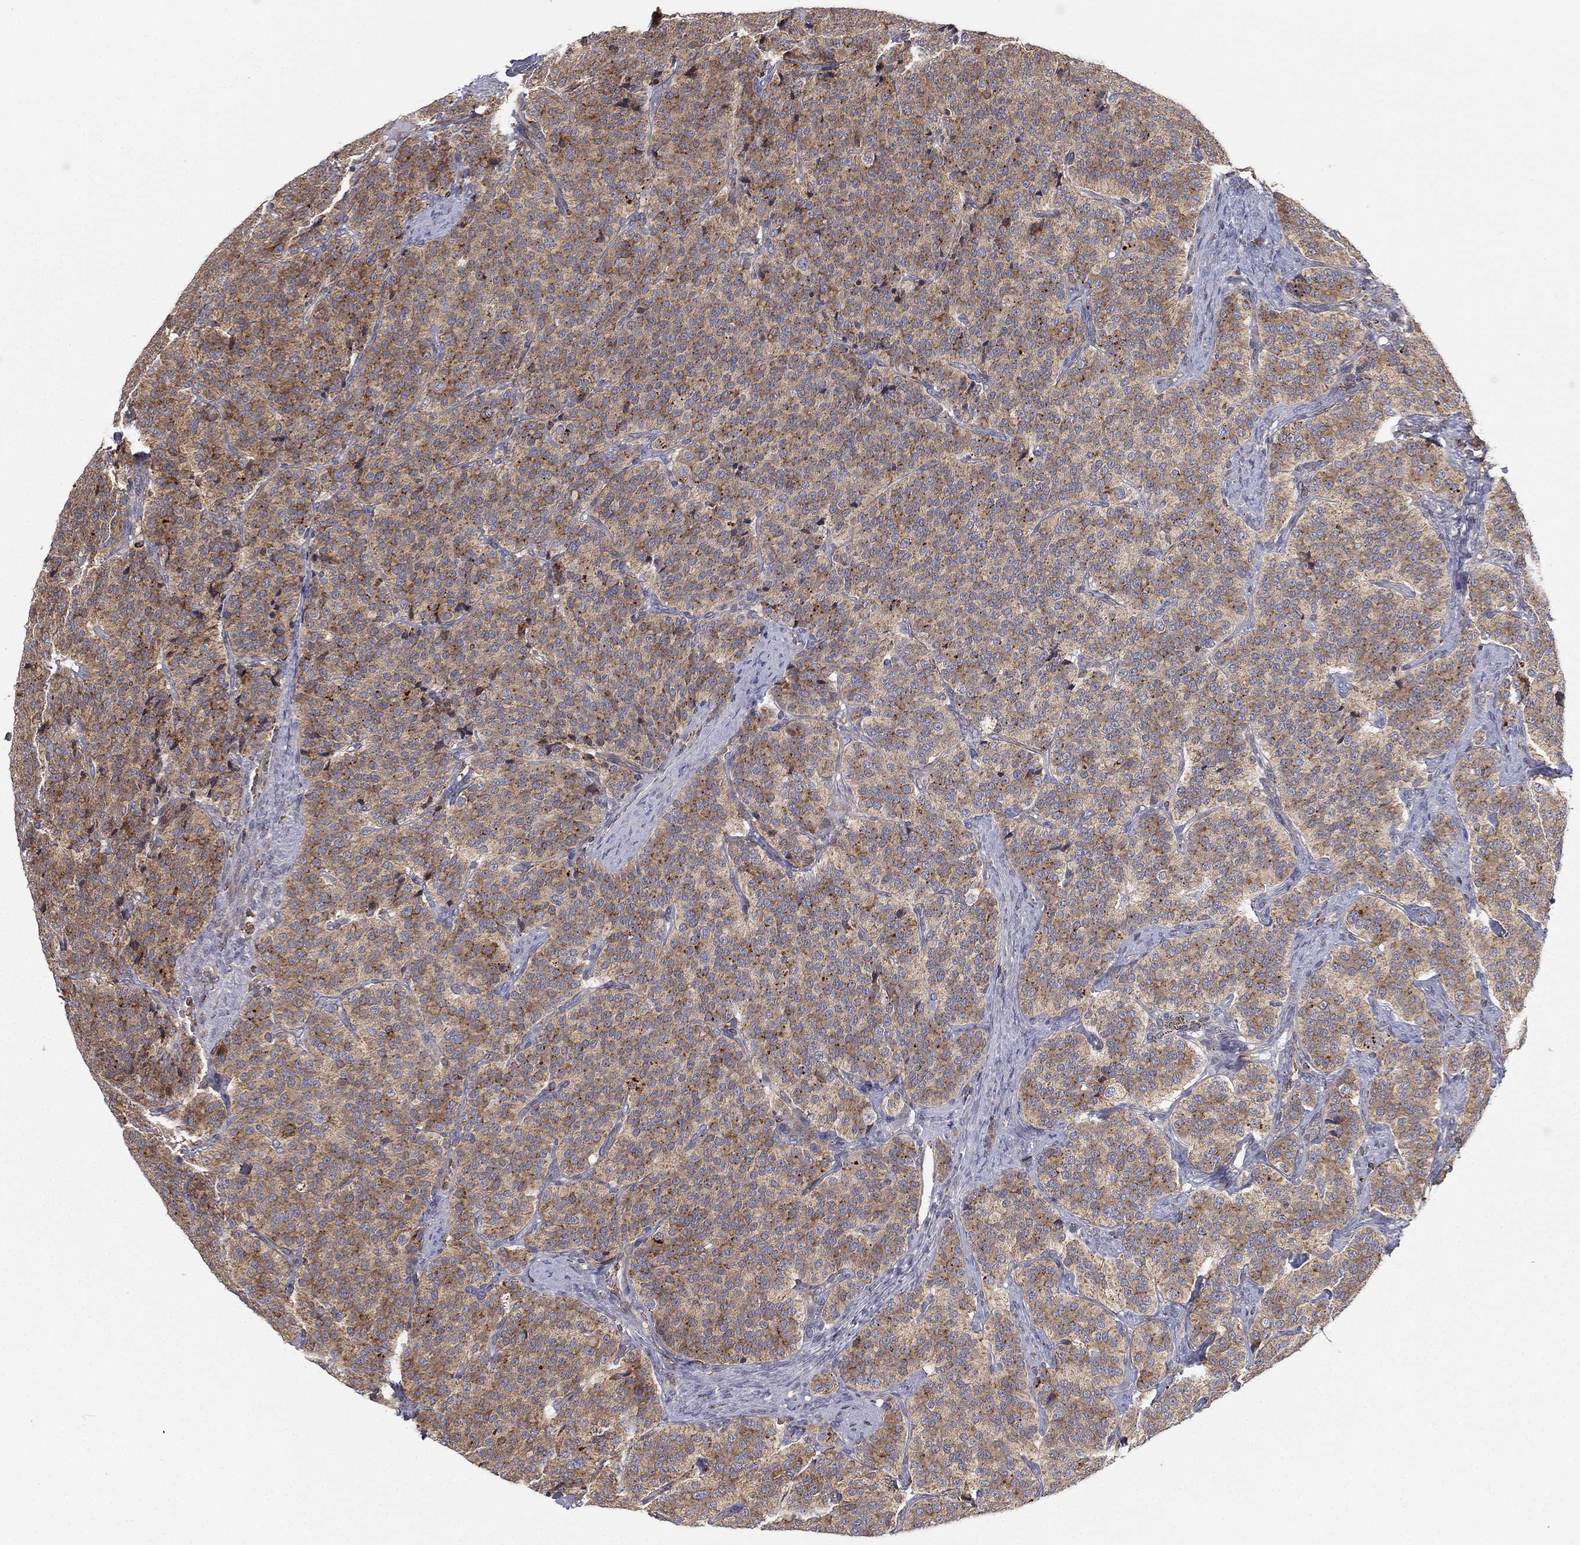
{"staining": {"intensity": "weak", "quantity": "25%-75%", "location": "cytoplasmic/membranous"}, "tissue": "carcinoid", "cell_type": "Tumor cells", "image_type": "cancer", "snomed": [{"axis": "morphology", "description": "Carcinoid, malignant, NOS"}, {"axis": "topography", "description": "Small intestine"}], "caption": "Immunohistochemistry (IHC) image of carcinoid (malignant) stained for a protein (brown), which demonstrates low levels of weak cytoplasmic/membranous positivity in approximately 25%-75% of tumor cells.", "gene": "CYB5B", "patient": {"sex": "female", "age": 58}}